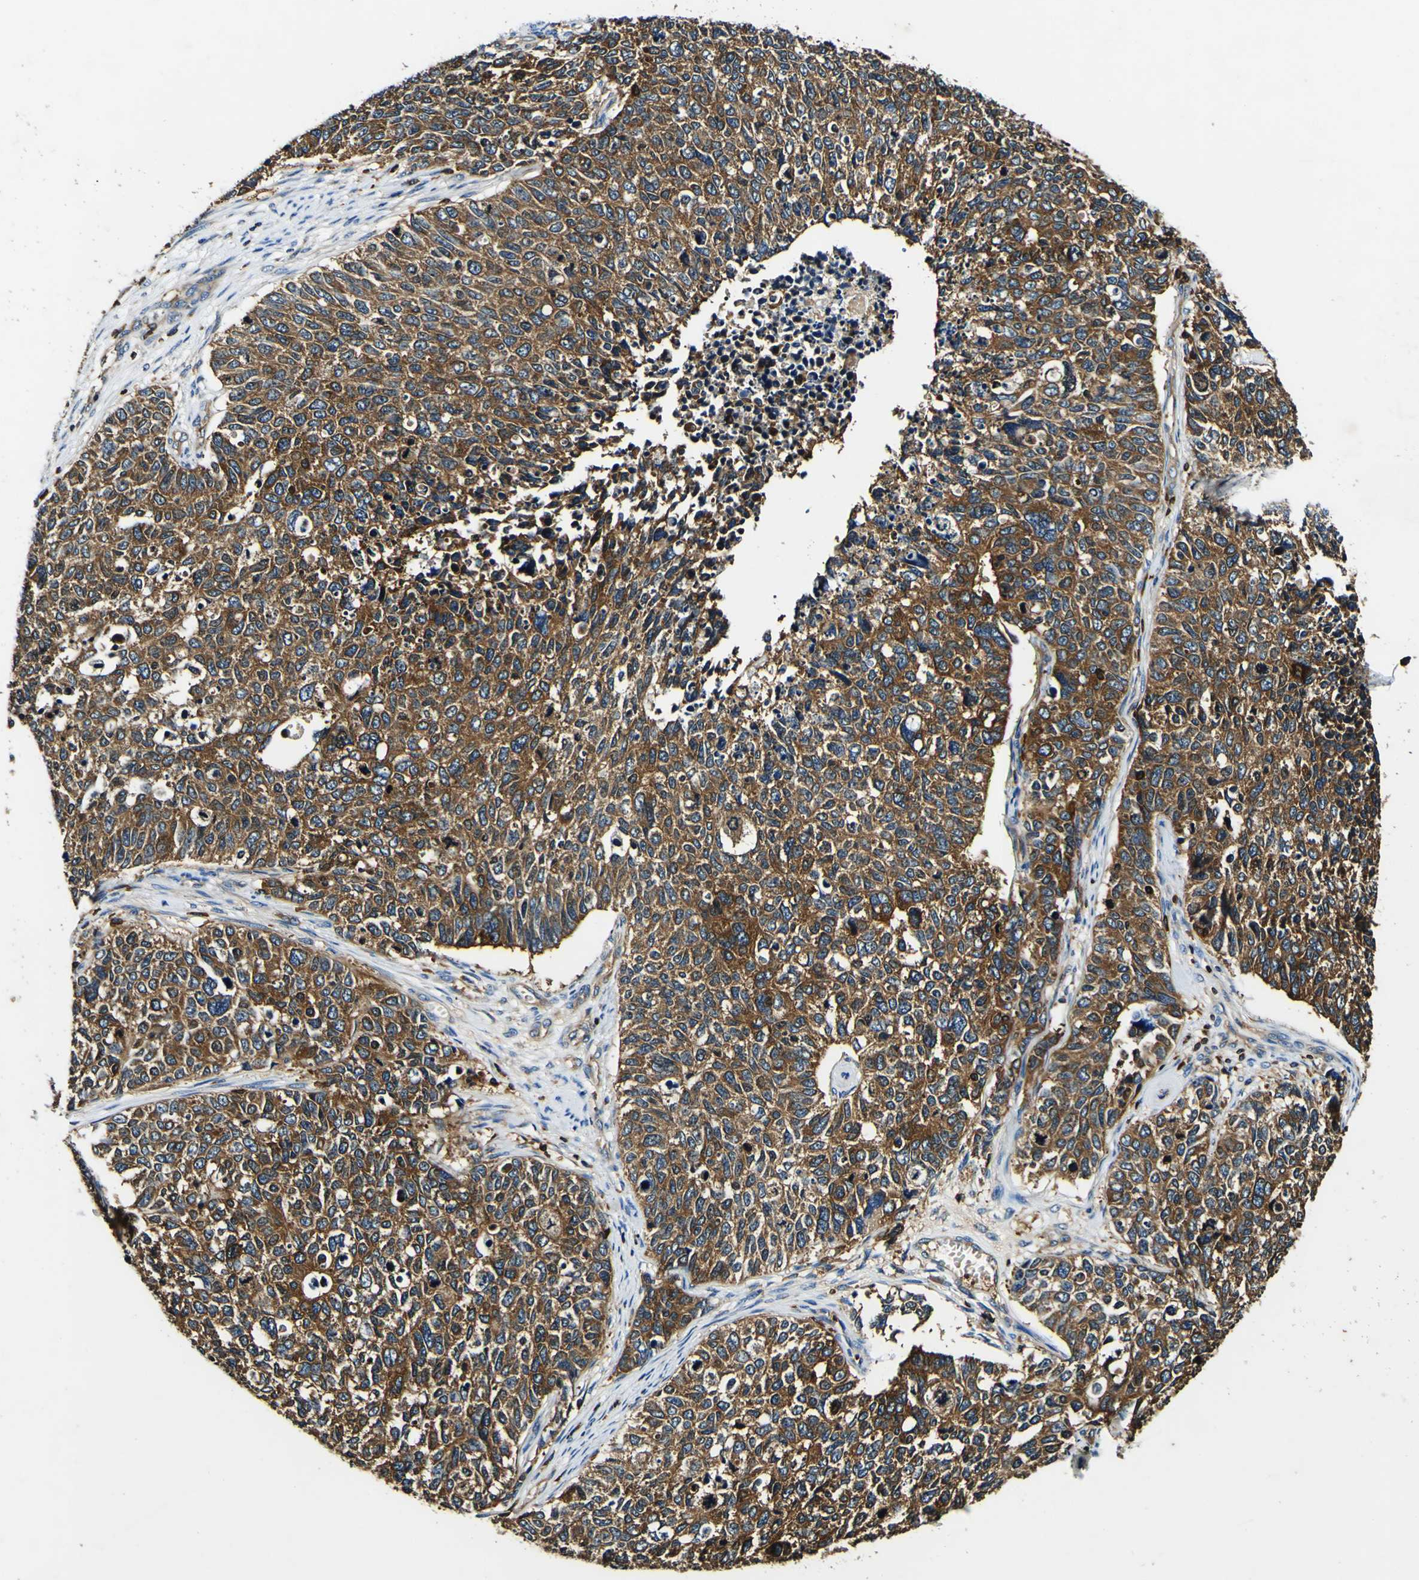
{"staining": {"intensity": "strong", "quantity": ">75%", "location": "cytoplasmic/membranous"}, "tissue": "cervical cancer", "cell_type": "Tumor cells", "image_type": "cancer", "snomed": [{"axis": "morphology", "description": "Squamous cell carcinoma, NOS"}, {"axis": "topography", "description": "Cervix"}], "caption": "IHC histopathology image of neoplastic tissue: human cervical cancer (squamous cell carcinoma) stained using IHC shows high levels of strong protein expression localized specifically in the cytoplasmic/membranous of tumor cells, appearing as a cytoplasmic/membranous brown color.", "gene": "RHOT2", "patient": {"sex": "female", "age": 63}}